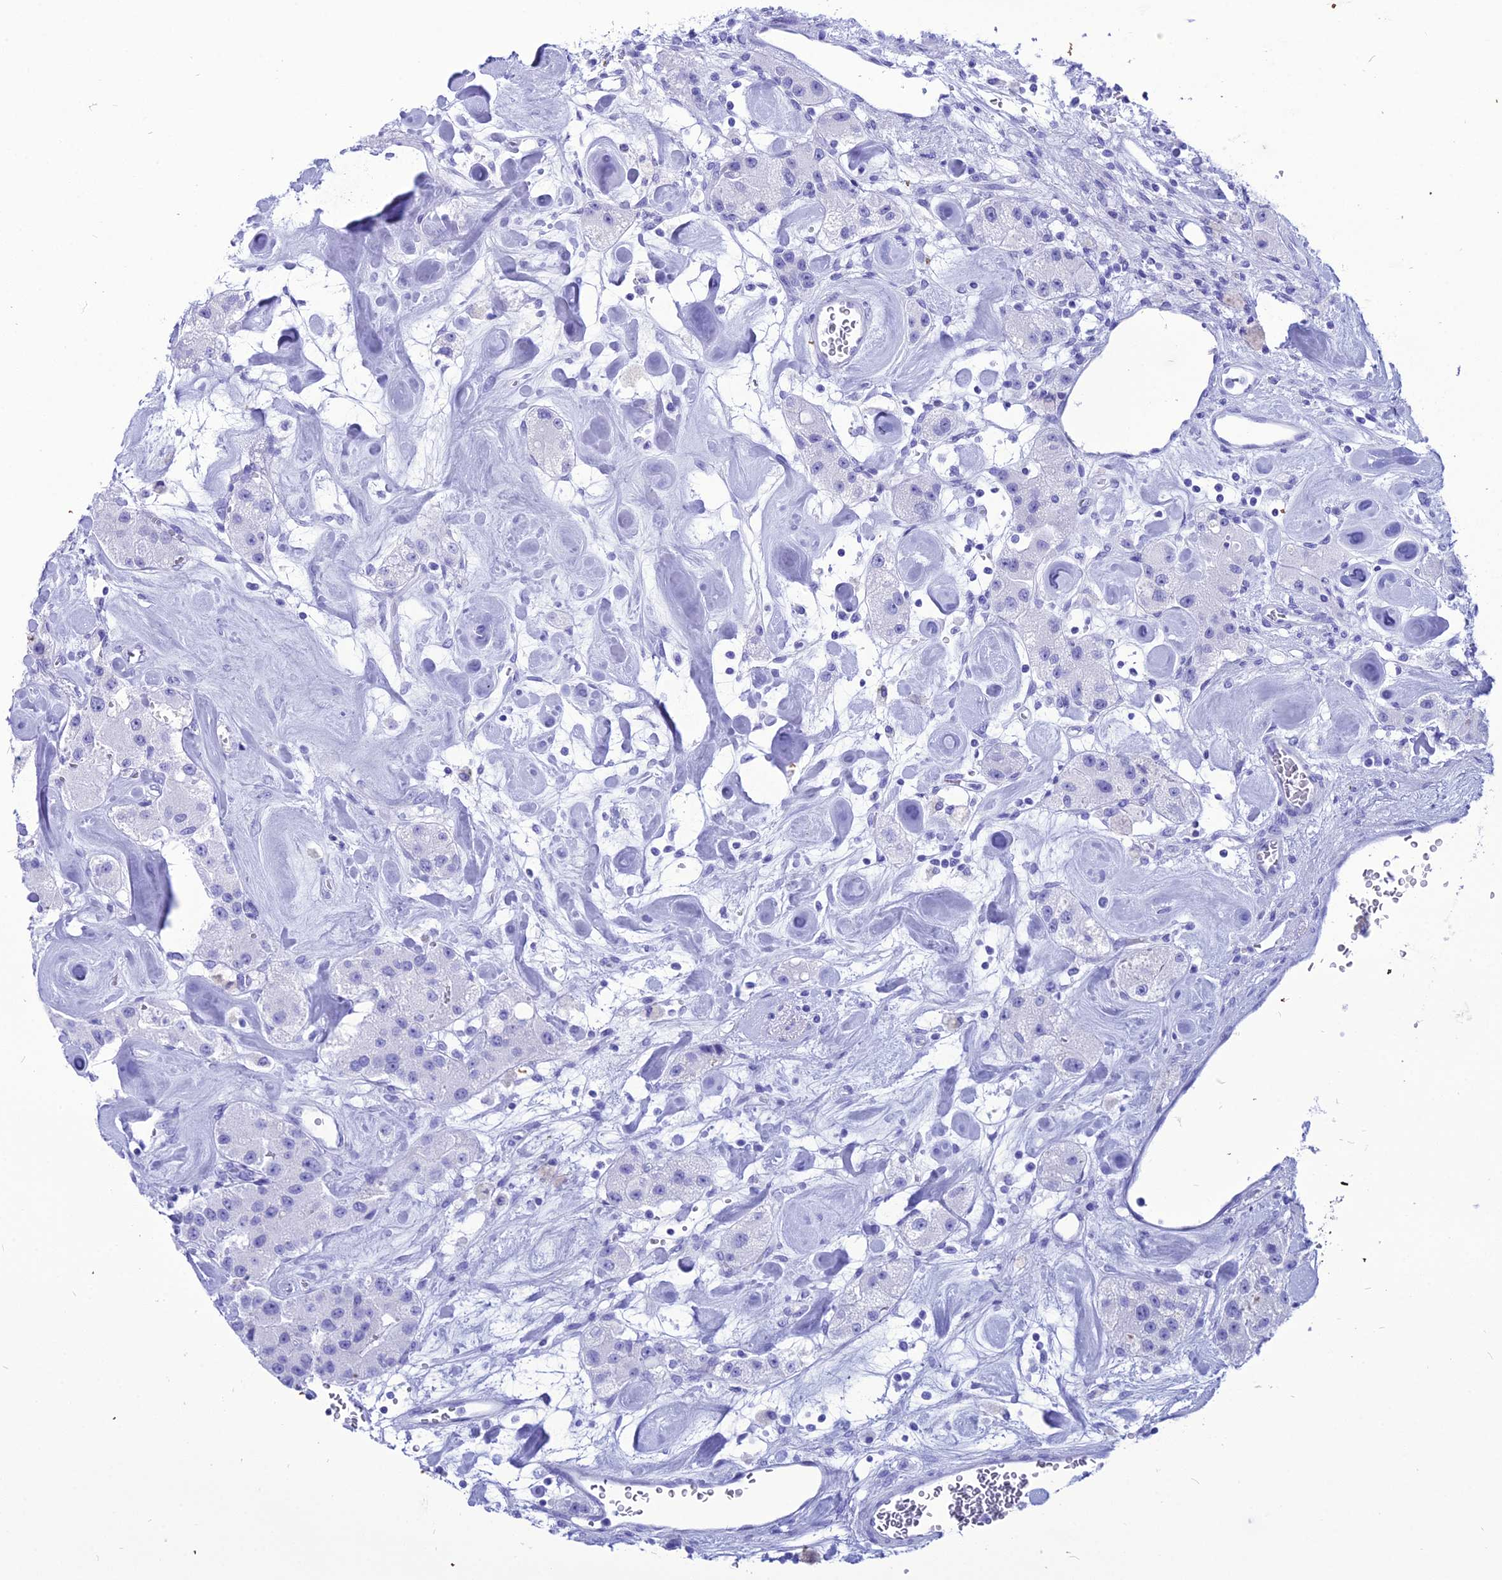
{"staining": {"intensity": "negative", "quantity": "none", "location": "none"}, "tissue": "carcinoid", "cell_type": "Tumor cells", "image_type": "cancer", "snomed": [{"axis": "morphology", "description": "Carcinoid, malignant, NOS"}, {"axis": "topography", "description": "Pancreas"}], "caption": "Tumor cells show no significant staining in malignant carcinoid.", "gene": "PNMA5", "patient": {"sex": "male", "age": 41}}